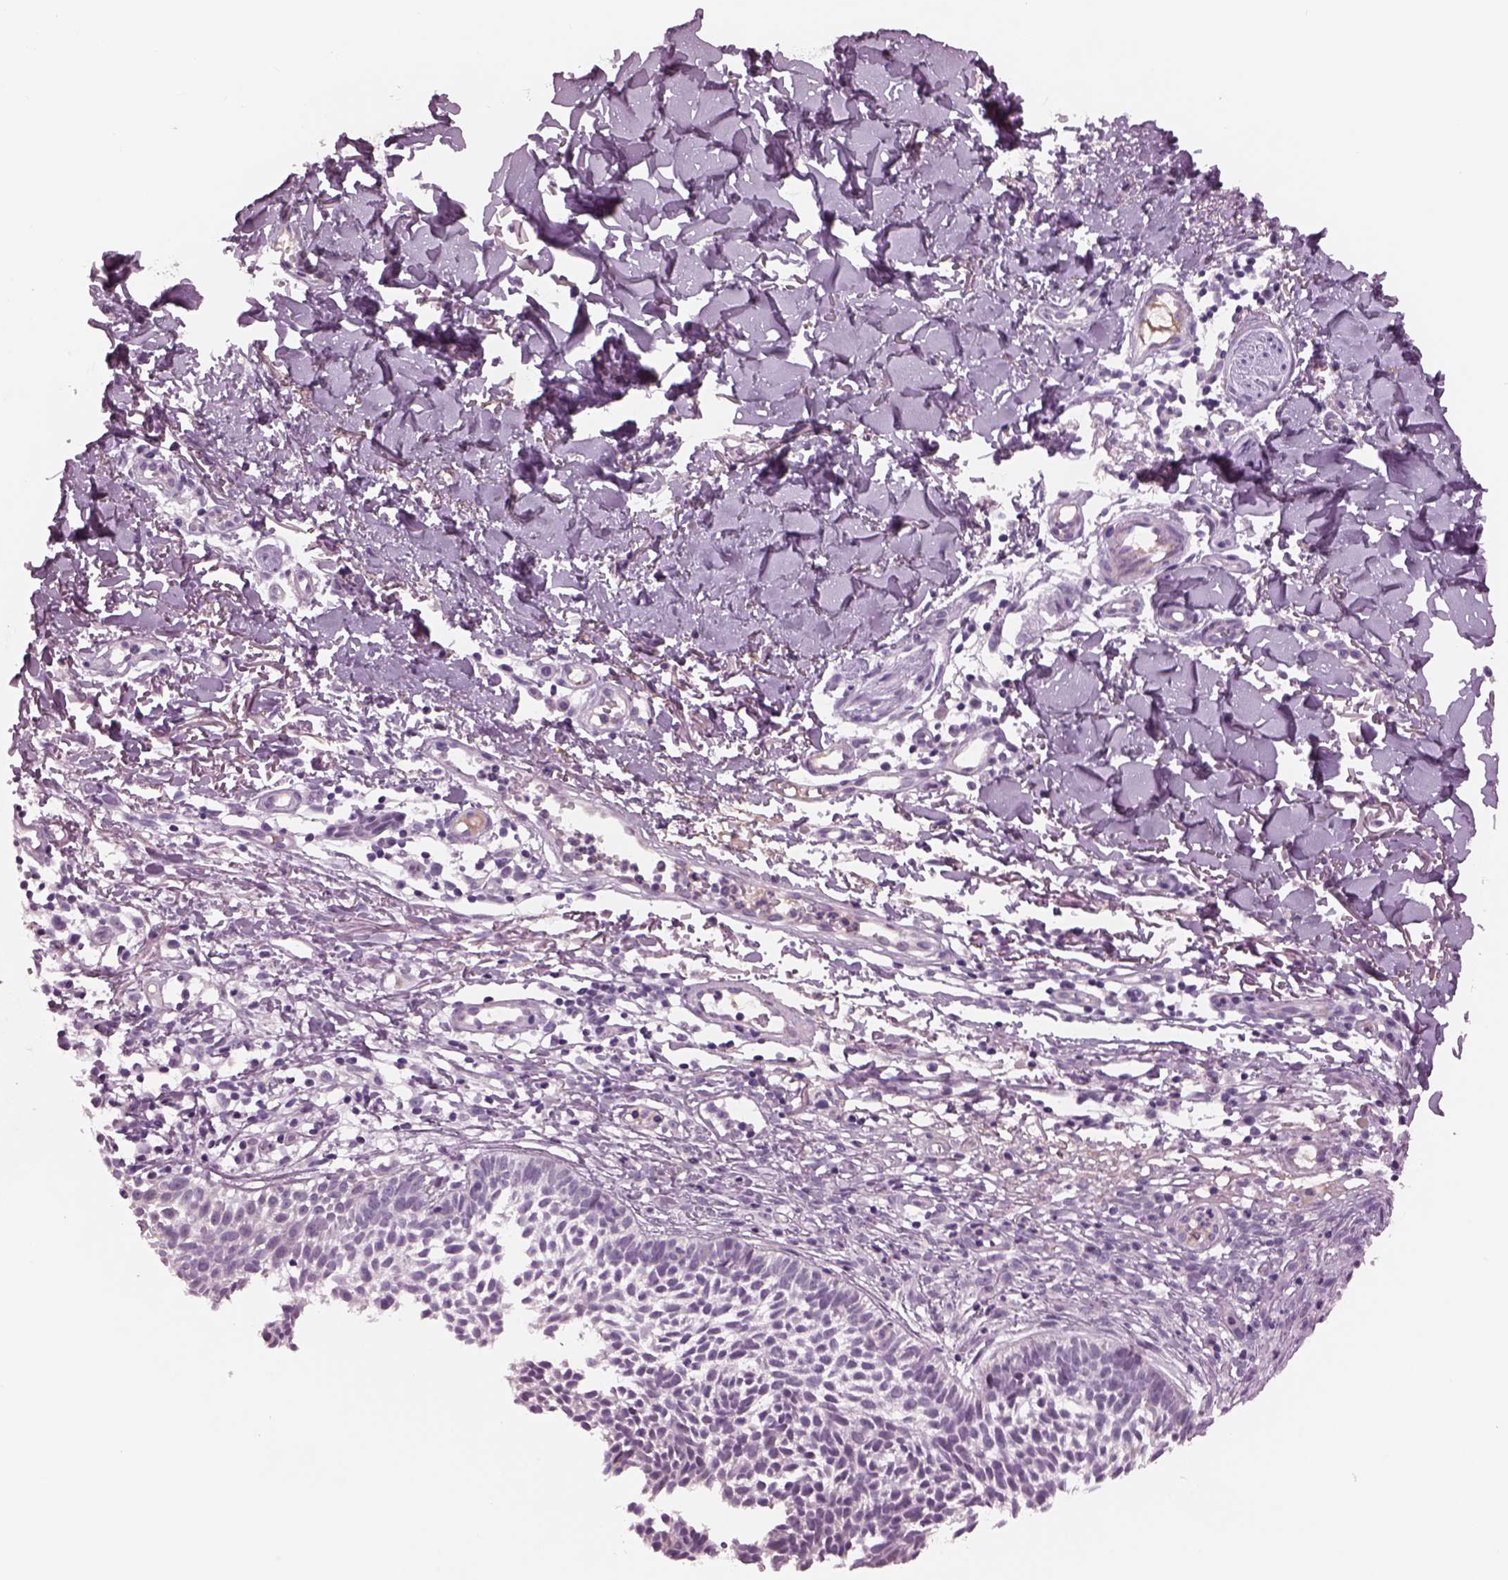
{"staining": {"intensity": "negative", "quantity": "none", "location": "none"}, "tissue": "skin cancer", "cell_type": "Tumor cells", "image_type": "cancer", "snomed": [{"axis": "morphology", "description": "Basal cell carcinoma"}, {"axis": "topography", "description": "Skin"}], "caption": "High magnification brightfield microscopy of basal cell carcinoma (skin) stained with DAB (3,3'-diaminobenzidine) (brown) and counterstained with hematoxylin (blue): tumor cells show no significant positivity.", "gene": "CYLC1", "patient": {"sex": "male", "age": 78}}